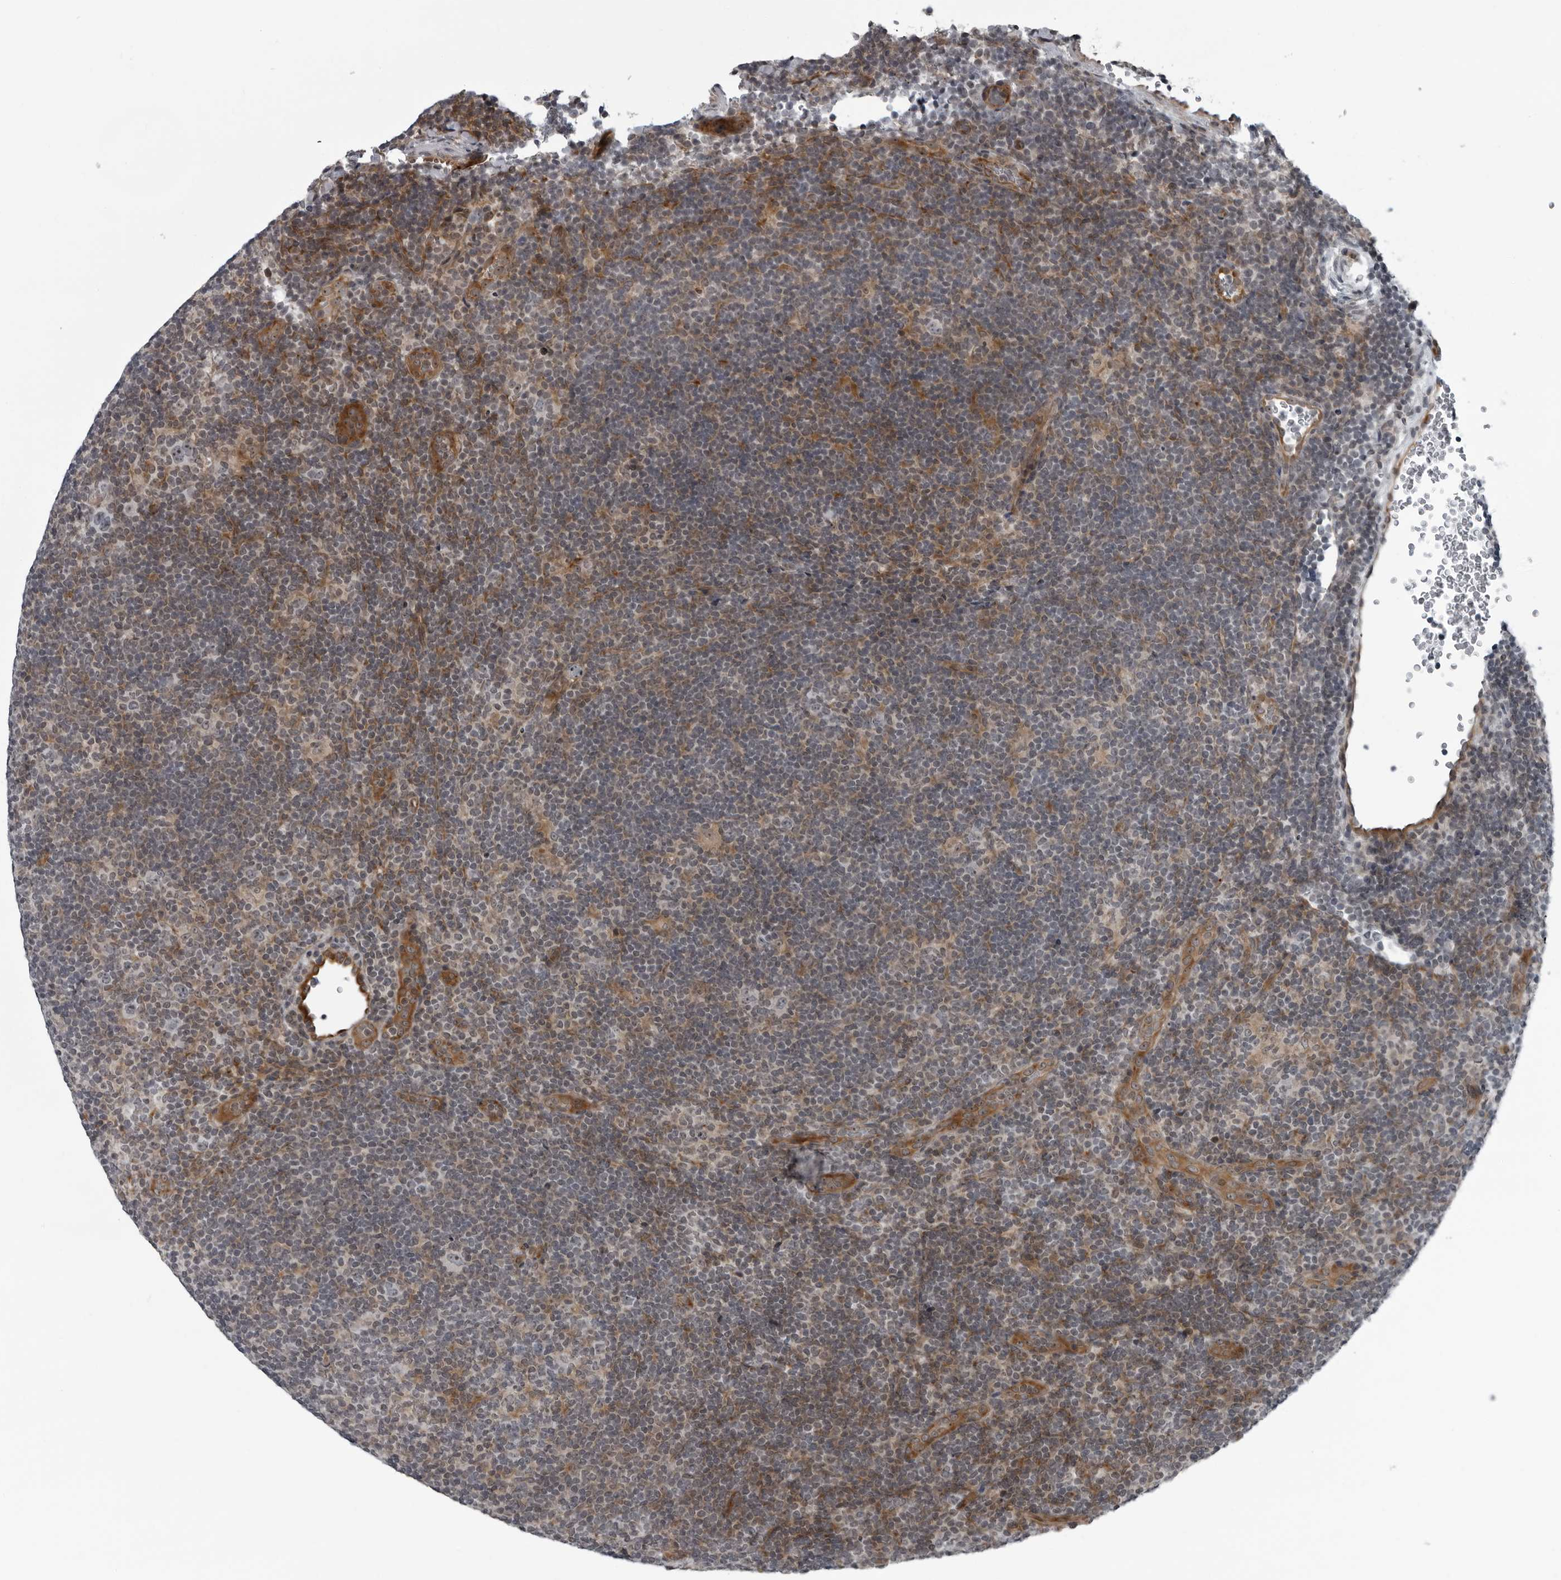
{"staining": {"intensity": "moderate", "quantity": "<25%", "location": "nuclear"}, "tissue": "lymphoma", "cell_type": "Tumor cells", "image_type": "cancer", "snomed": [{"axis": "morphology", "description": "Hodgkin's disease, NOS"}, {"axis": "topography", "description": "Lymph node"}], "caption": "IHC of Hodgkin's disease reveals low levels of moderate nuclear staining in about <25% of tumor cells. (DAB (3,3'-diaminobenzidine) IHC with brightfield microscopy, high magnification).", "gene": "FAM102B", "patient": {"sex": "female", "age": 57}}